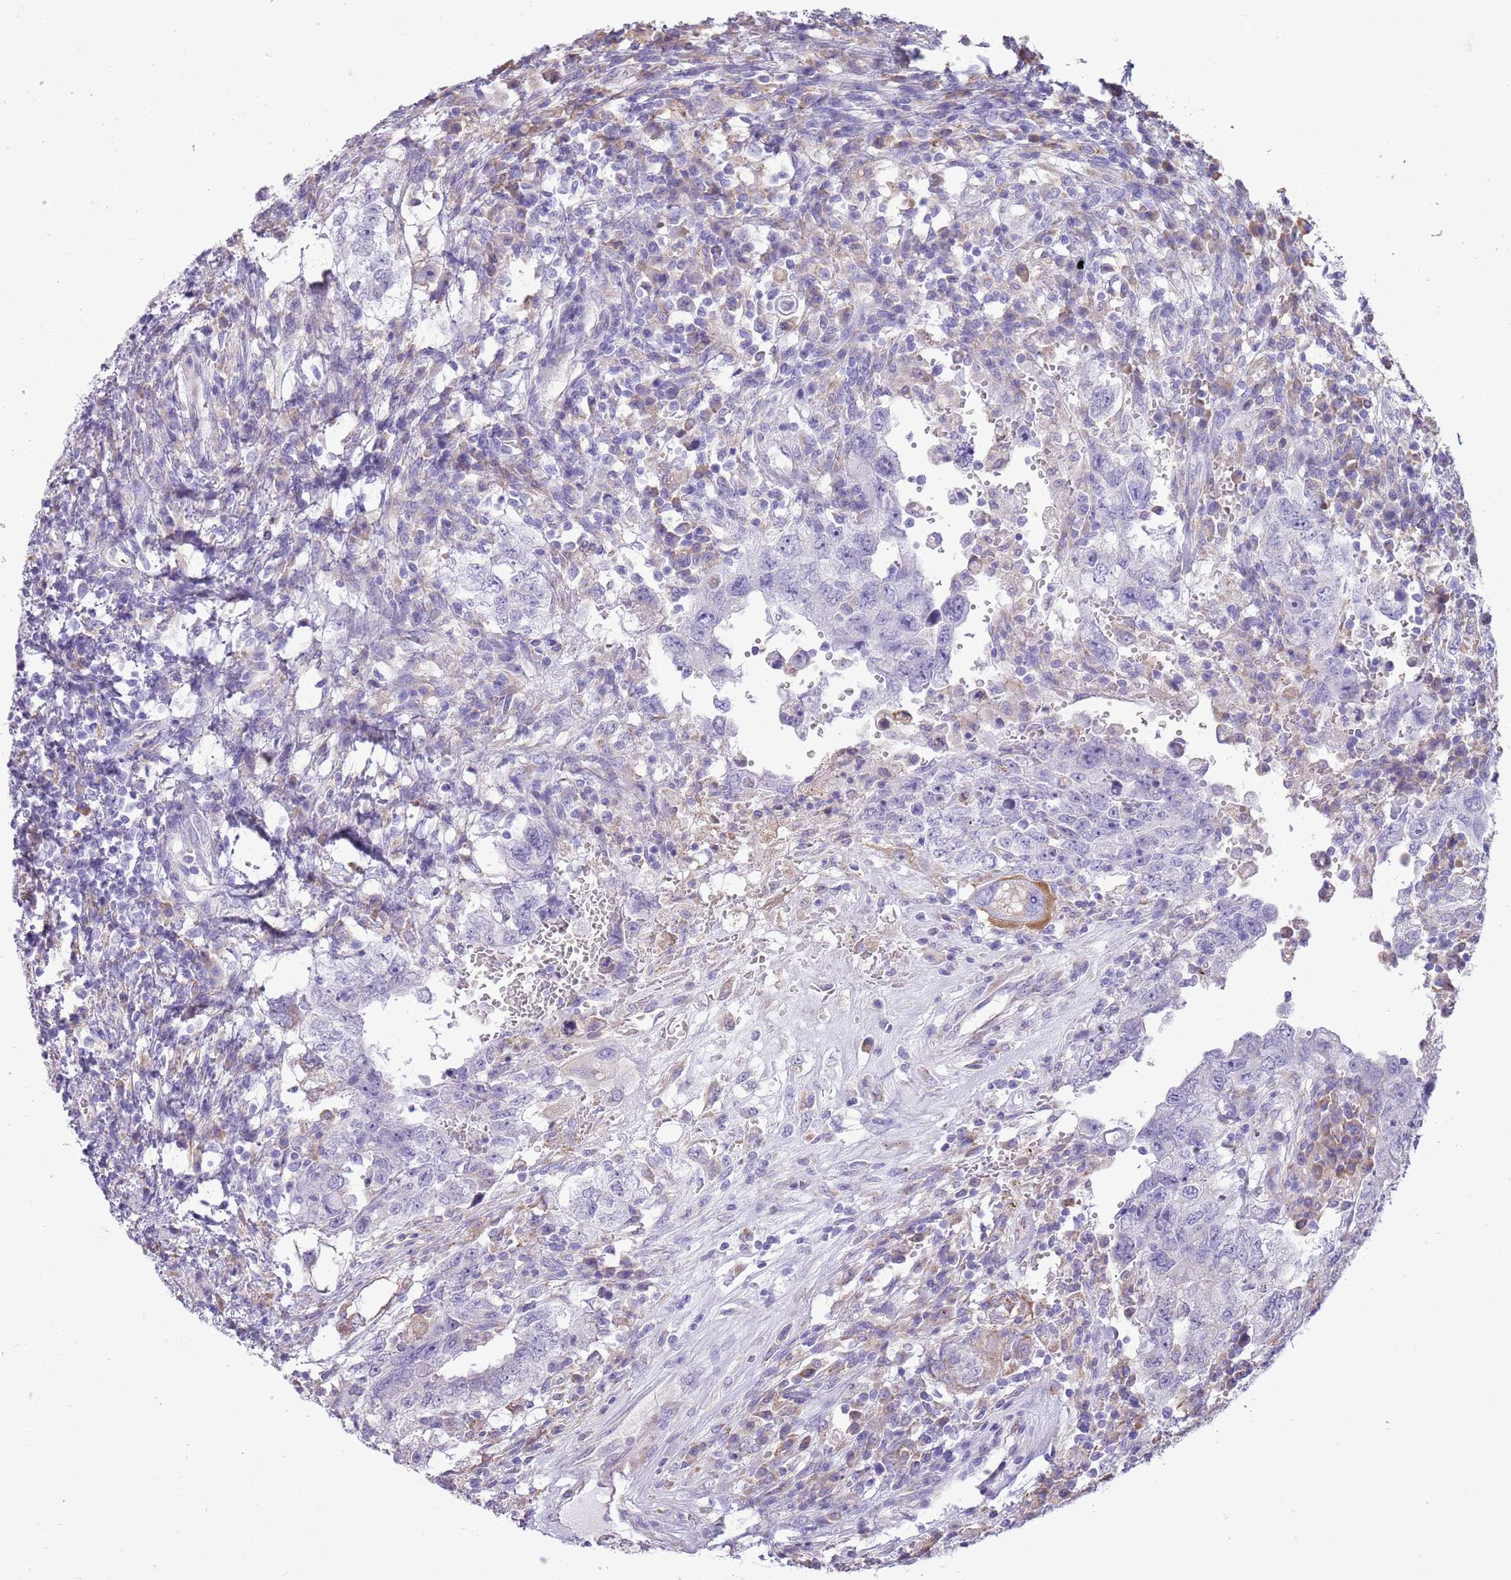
{"staining": {"intensity": "negative", "quantity": "none", "location": "none"}, "tissue": "testis cancer", "cell_type": "Tumor cells", "image_type": "cancer", "snomed": [{"axis": "morphology", "description": "Carcinoma, Embryonal, NOS"}, {"axis": "topography", "description": "Testis"}], "caption": "Immunohistochemistry (IHC) of embryonal carcinoma (testis) shows no expression in tumor cells. The staining was performed using DAB (3,3'-diaminobenzidine) to visualize the protein expression in brown, while the nuclei were stained in blue with hematoxylin (Magnification: 20x).", "gene": "KCTD19", "patient": {"sex": "male", "age": 26}}